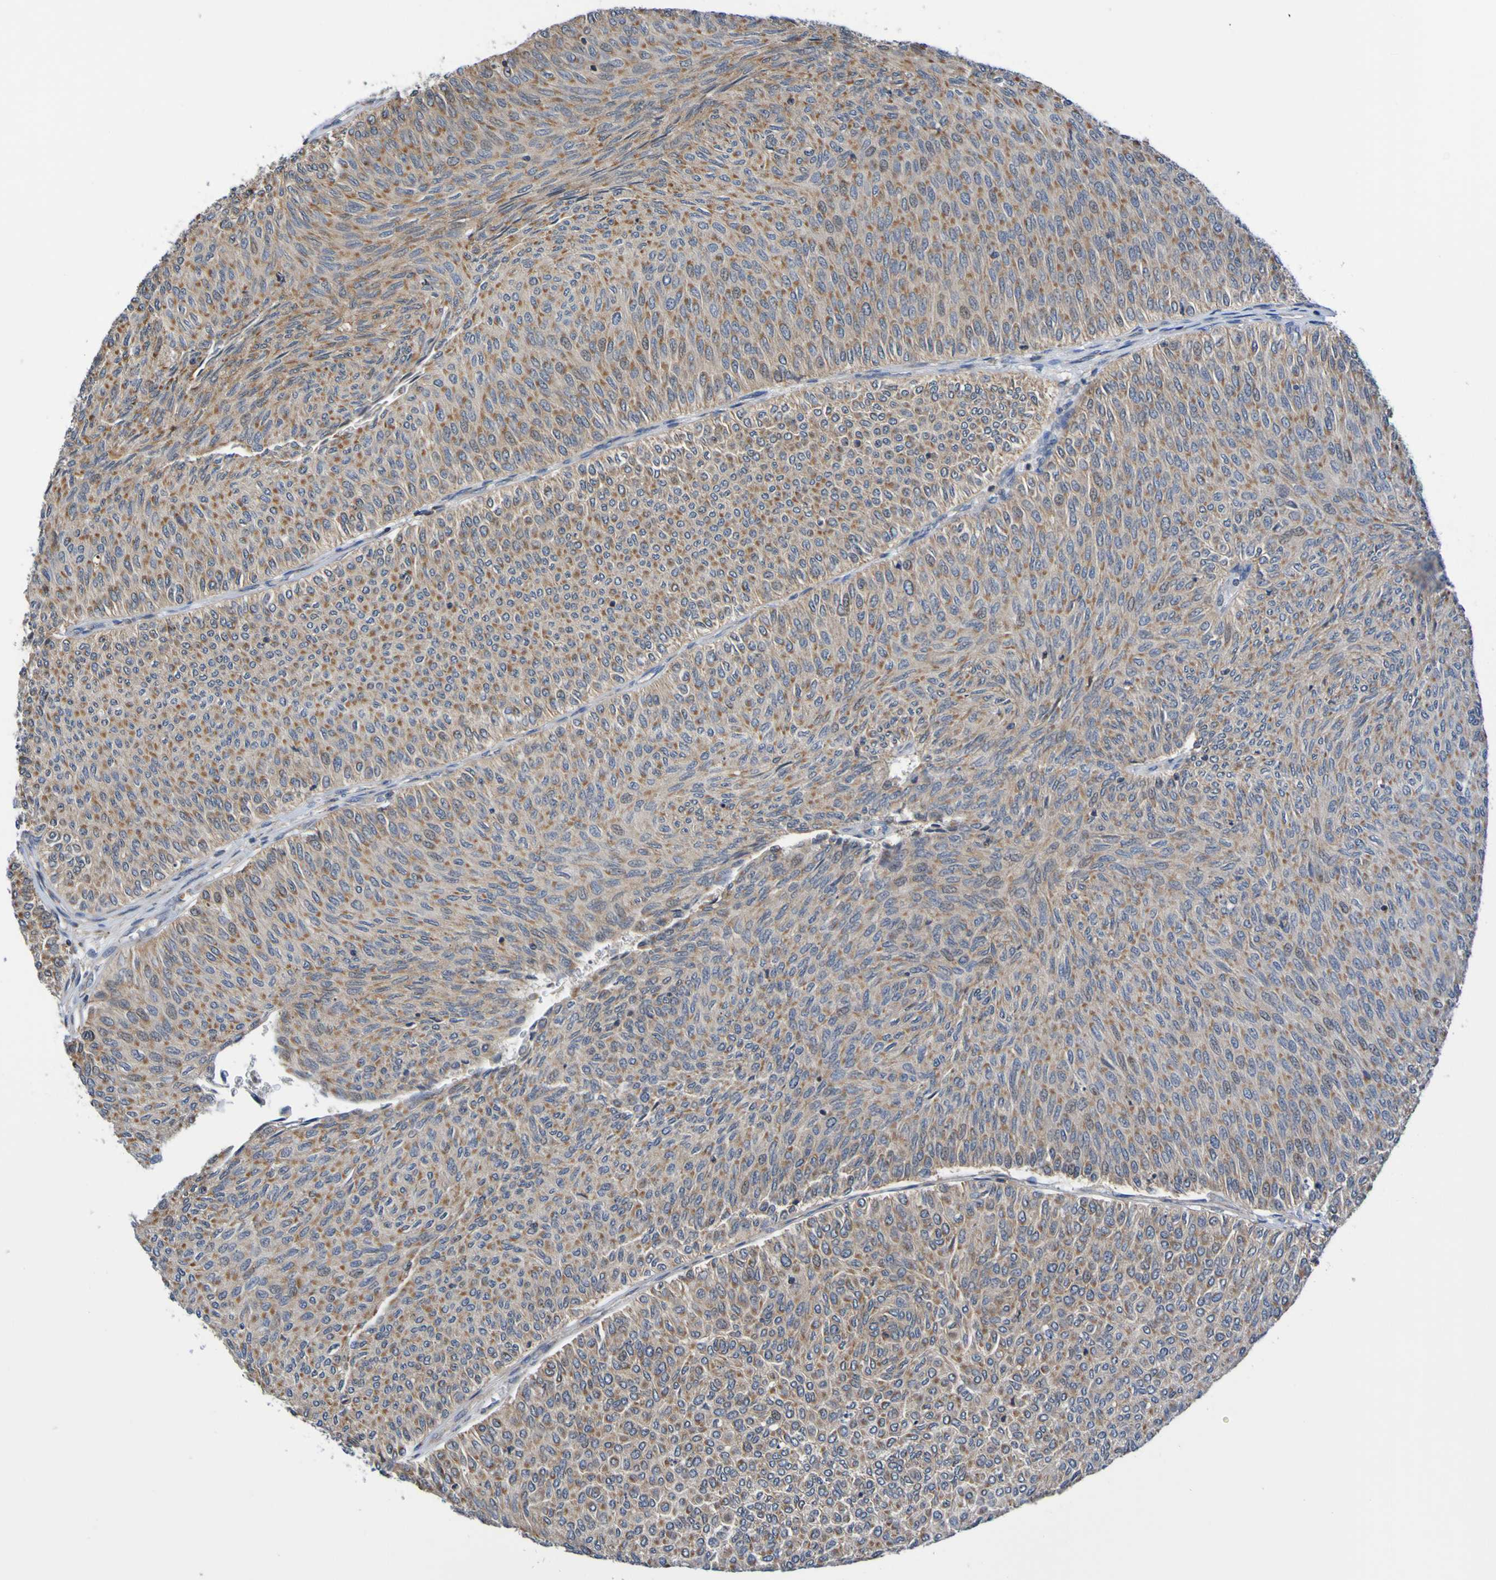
{"staining": {"intensity": "moderate", "quantity": ">75%", "location": "cytoplasmic/membranous"}, "tissue": "urothelial cancer", "cell_type": "Tumor cells", "image_type": "cancer", "snomed": [{"axis": "morphology", "description": "Urothelial carcinoma, Low grade"}, {"axis": "topography", "description": "Urinary bladder"}], "caption": "Immunohistochemistry histopathology image of neoplastic tissue: human urothelial cancer stained using IHC shows medium levels of moderate protein expression localized specifically in the cytoplasmic/membranous of tumor cells, appearing as a cytoplasmic/membranous brown color.", "gene": "AXIN1", "patient": {"sex": "male", "age": 78}}